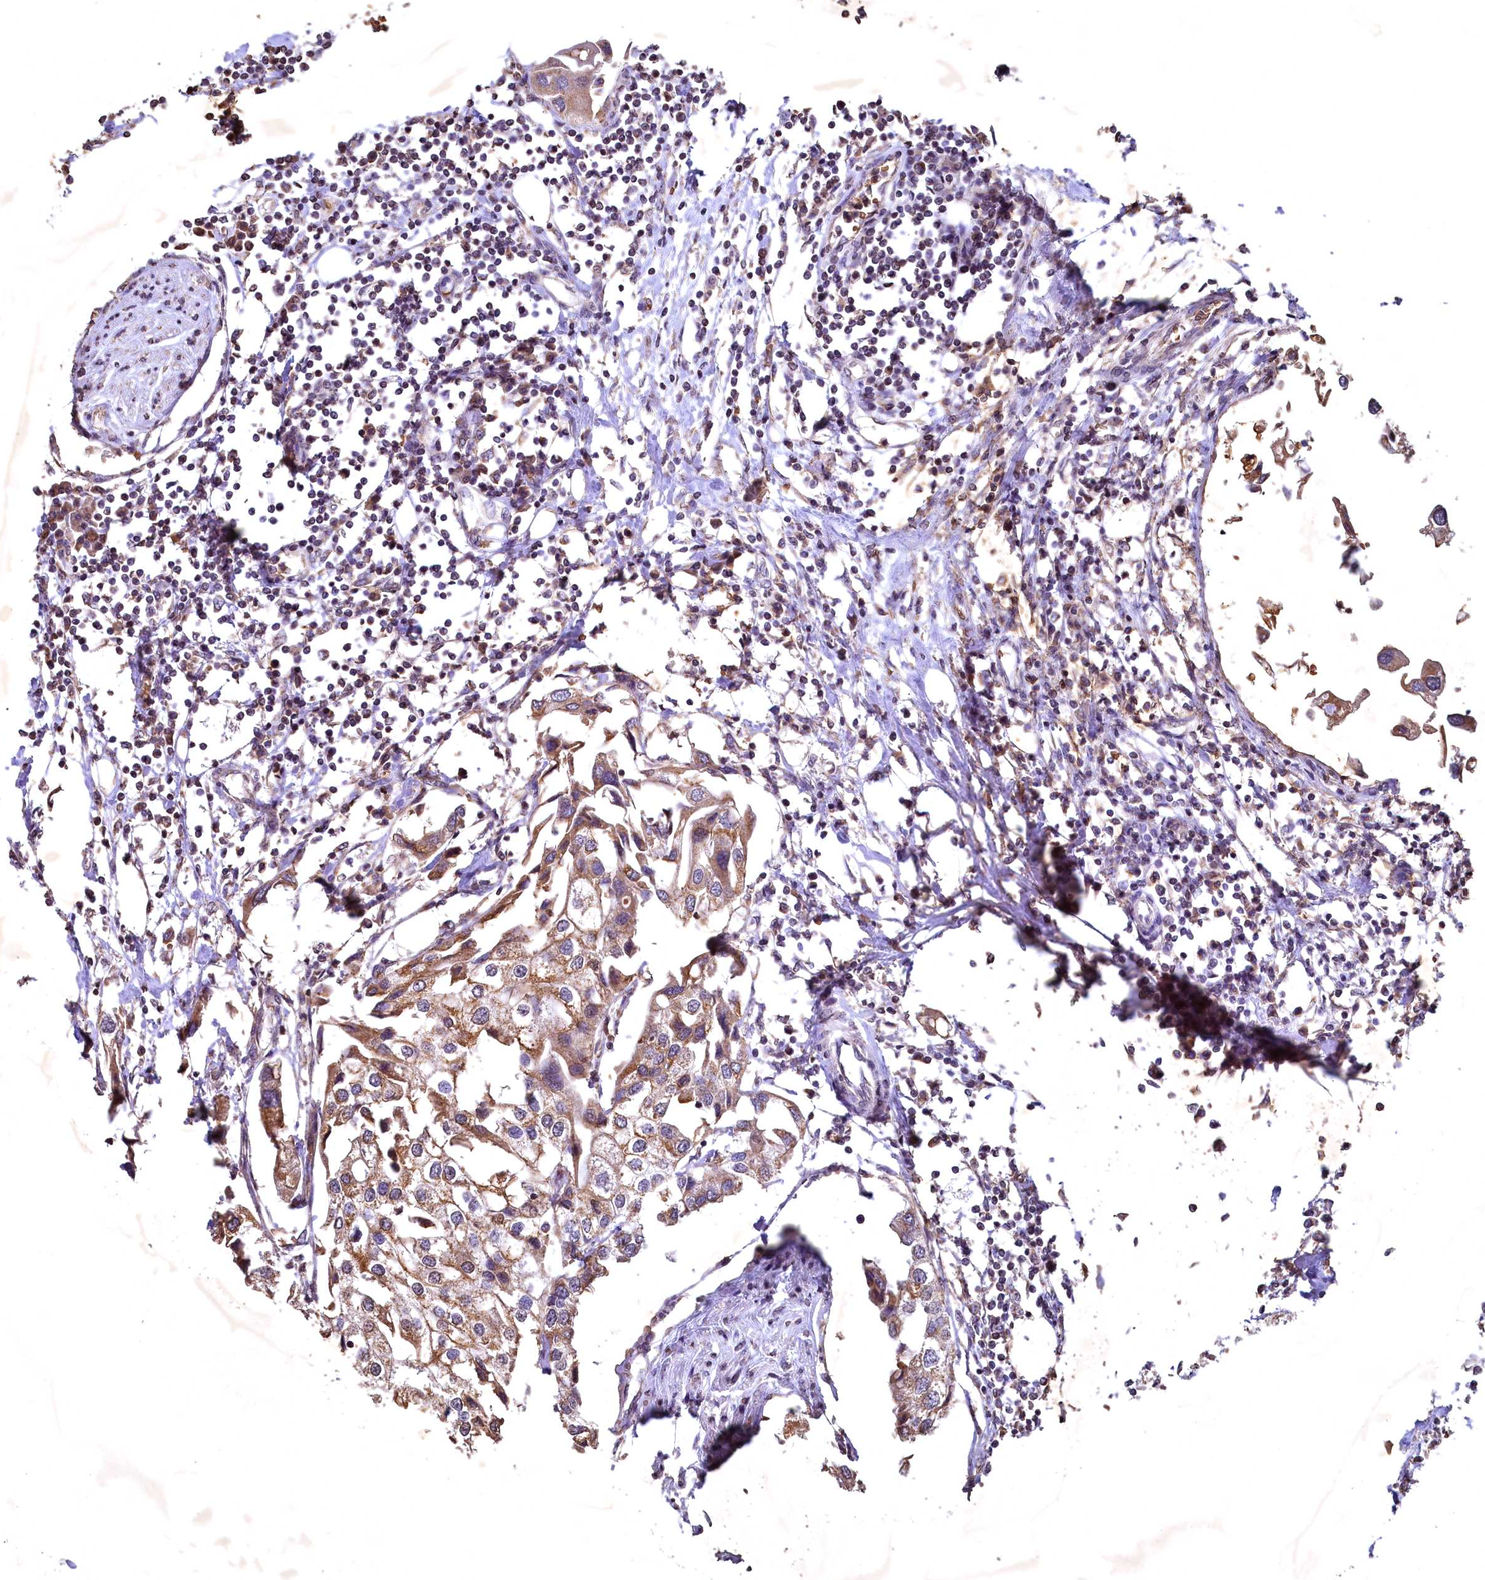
{"staining": {"intensity": "moderate", "quantity": ">75%", "location": "cytoplasmic/membranous"}, "tissue": "urothelial cancer", "cell_type": "Tumor cells", "image_type": "cancer", "snomed": [{"axis": "morphology", "description": "Urothelial carcinoma, High grade"}, {"axis": "topography", "description": "Urinary bladder"}], "caption": "High-grade urothelial carcinoma stained with a brown dye shows moderate cytoplasmic/membranous positive expression in about >75% of tumor cells.", "gene": "SPTA1", "patient": {"sex": "male", "age": 64}}